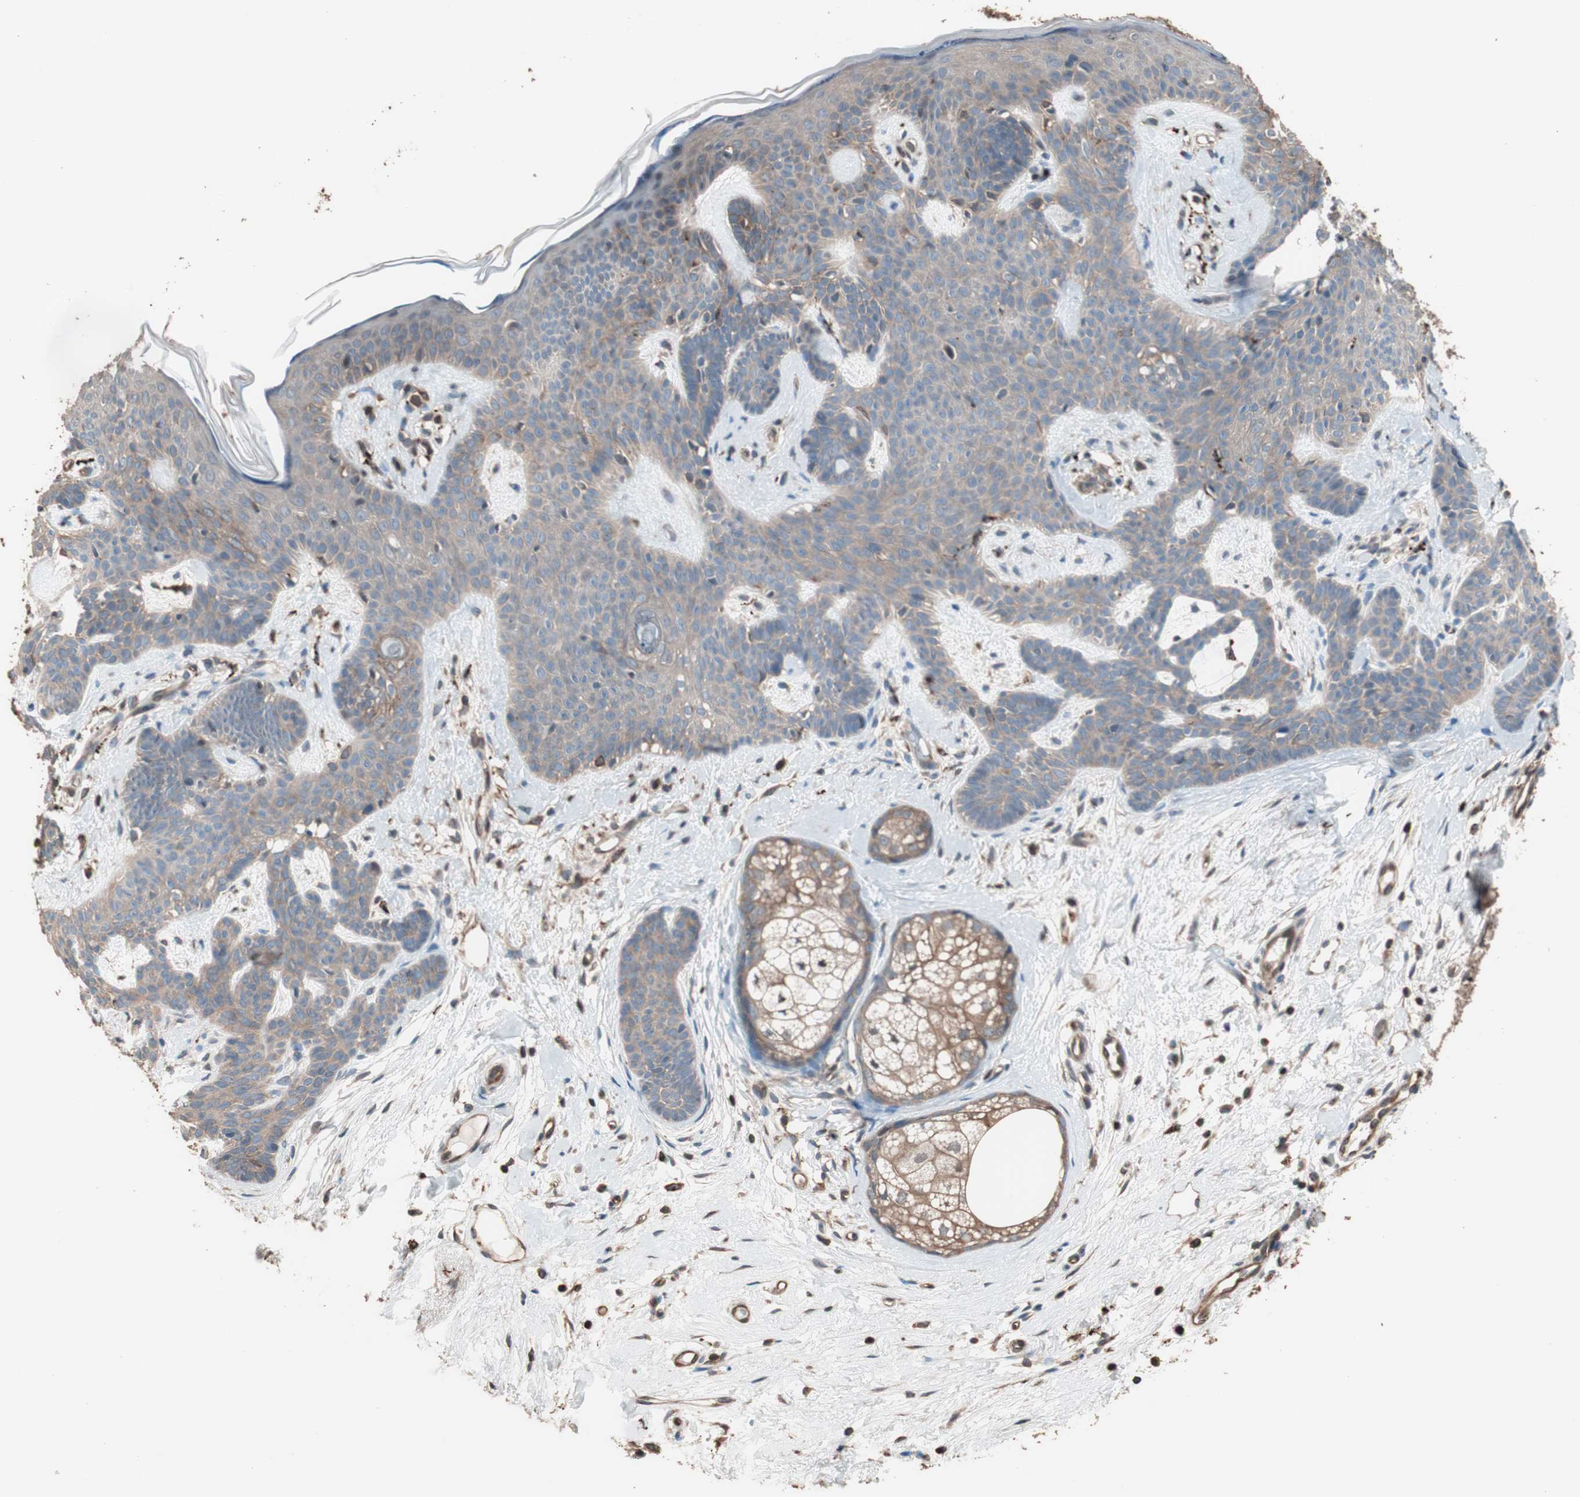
{"staining": {"intensity": "moderate", "quantity": ">75%", "location": "cytoplasmic/membranous"}, "tissue": "skin cancer", "cell_type": "Tumor cells", "image_type": "cancer", "snomed": [{"axis": "morphology", "description": "Developmental malformation"}, {"axis": "morphology", "description": "Basal cell carcinoma"}, {"axis": "topography", "description": "Skin"}], "caption": "Protein positivity by immunohistochemistry (IHC) displays moderate cytoplasmic/membranous expression in approximately >75% of tumor cells in skin cancer. (Stains: DAB (3,3'-diaminobenzidine) in brown, nuclei in blue, Microscopy: brightfield microscopy at high magnification).", "gene": "CCT3", "patient": {"sex": "female", "age": 62}}